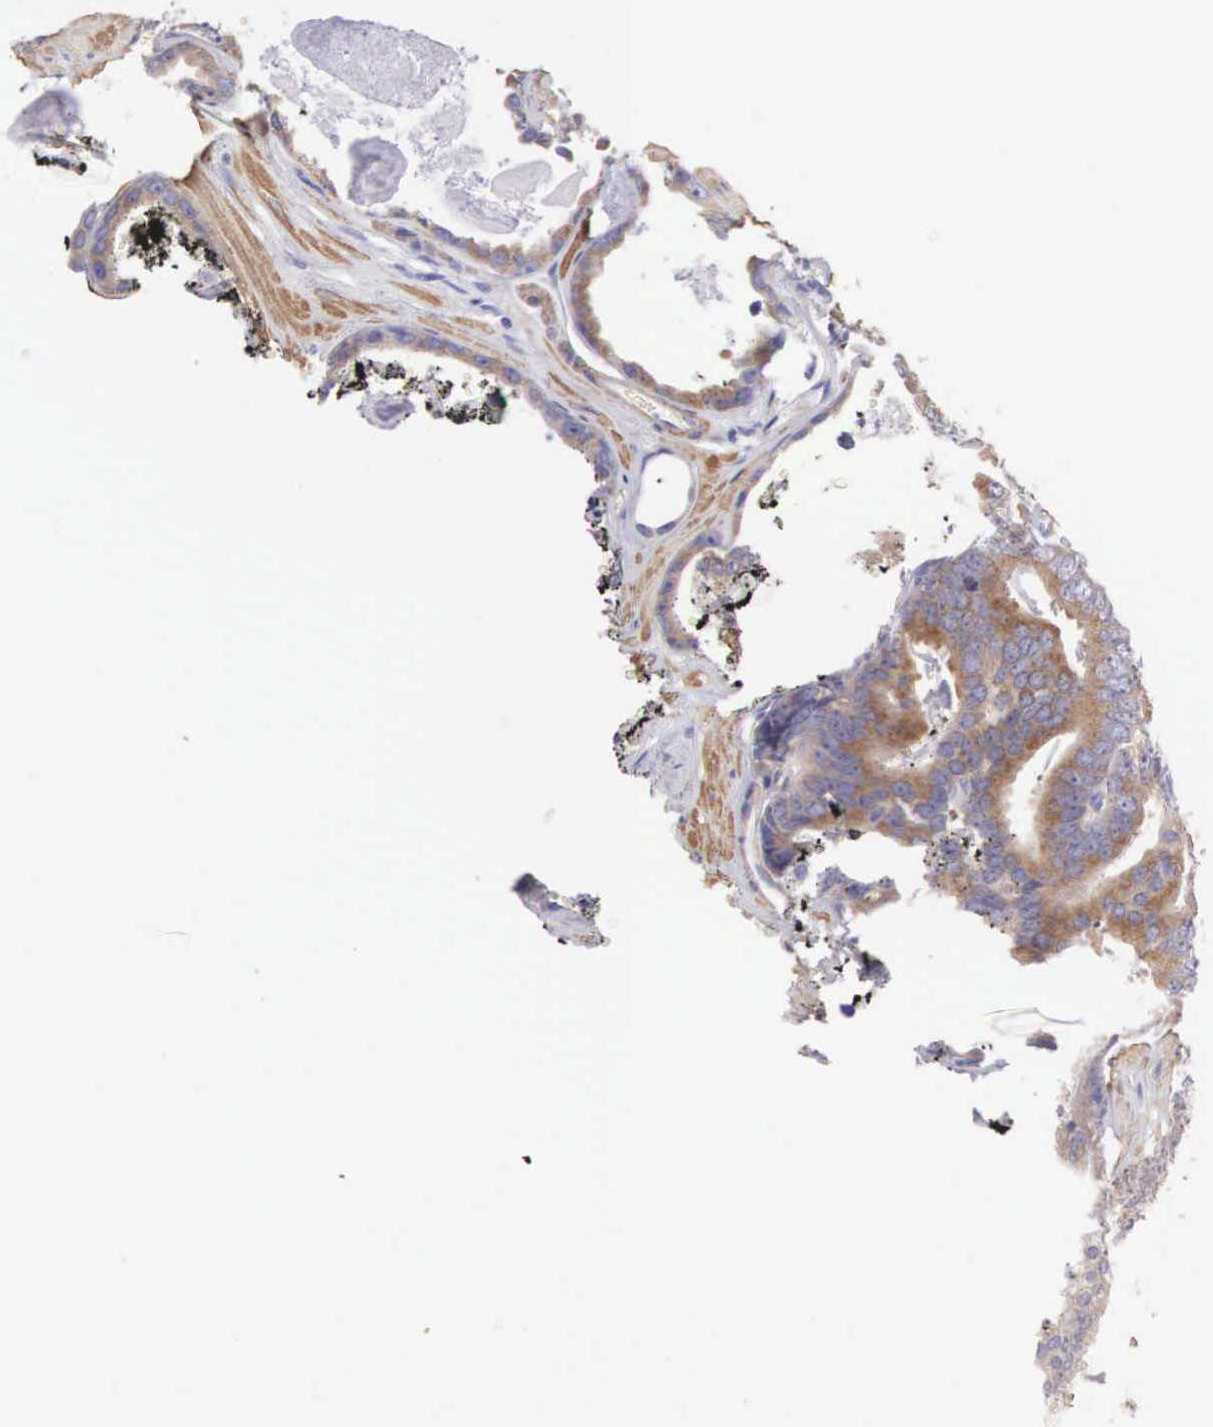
{"staining": {"intensity": "moderate", "quantity": ">75%", "location": "cytoplasmic/membranous"}, "tissue": "prostate cancer", "cell_type": "Tumor cells", "image_type": "cancer", "snomed": [{"axis": "morphology", "description": "Adenocarcinoma, High grade"}, {"axis": "topography", "description": "Prostate"}], "caption": "Human prostate high-grade adenocarcinoma stained with a protein marker demonstrates moderate staining in tumor cells.", "gene": "ARFGAP3", "patient": {"sex": "male", "age": 56}}